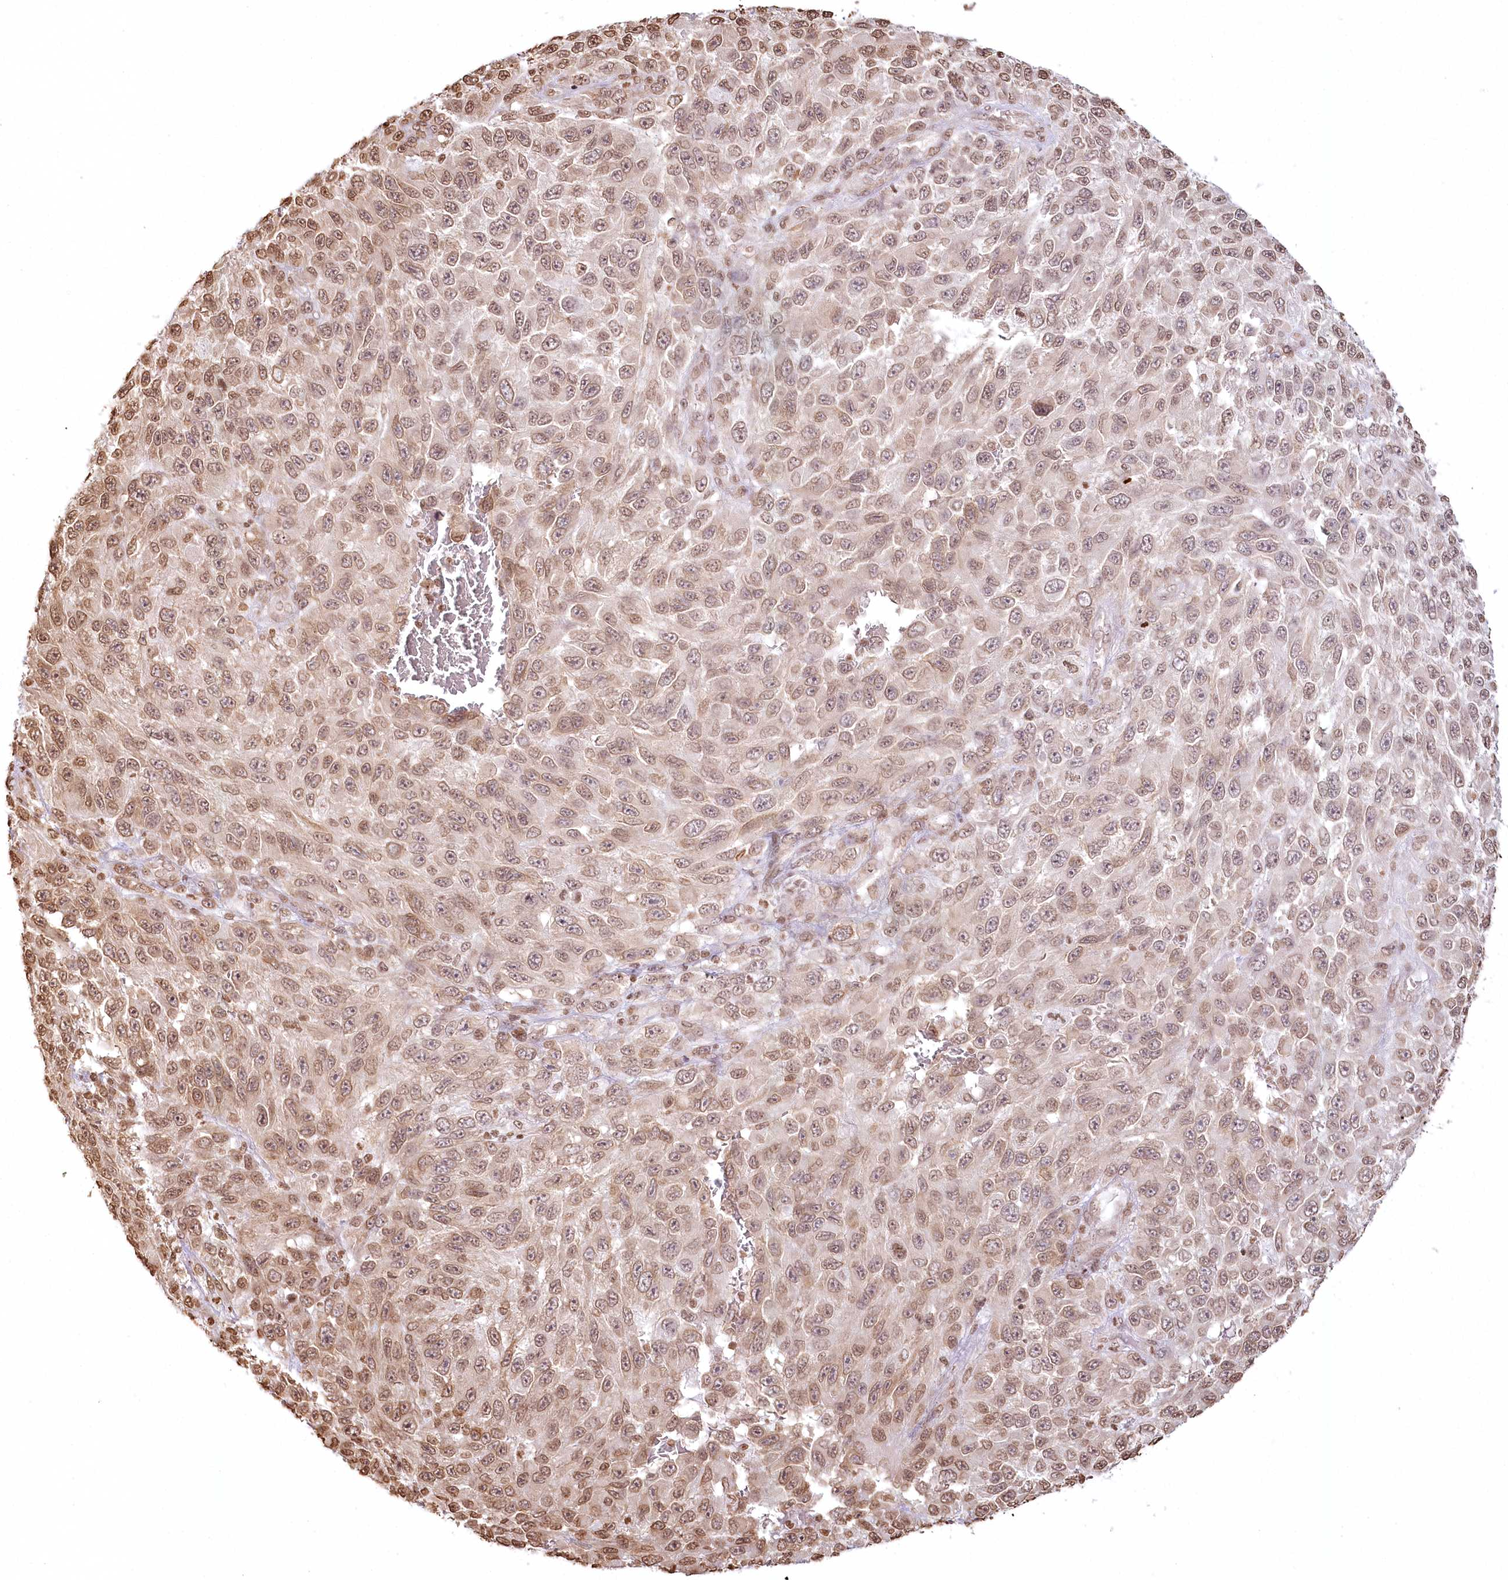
{"staining": {"intensity": "moderate", "quantity": ">75%", "location": "nuclear"}, "tissue": "melanoma", "cell_type": "Tumor cells", "image_type": "cancer", "snomed": [{"axis": "morphology", "description": "Malignant melanoma, NOS"}, {"axis": "topography", "description": "Skin"}], "caption": "Malignant melanoma stained with a brown dye demonstrates moderate nuclear positive staining in about >75% of tumor cells.", "gene": "FAM13A", "patient": {"sex": "female", "age": 96}}